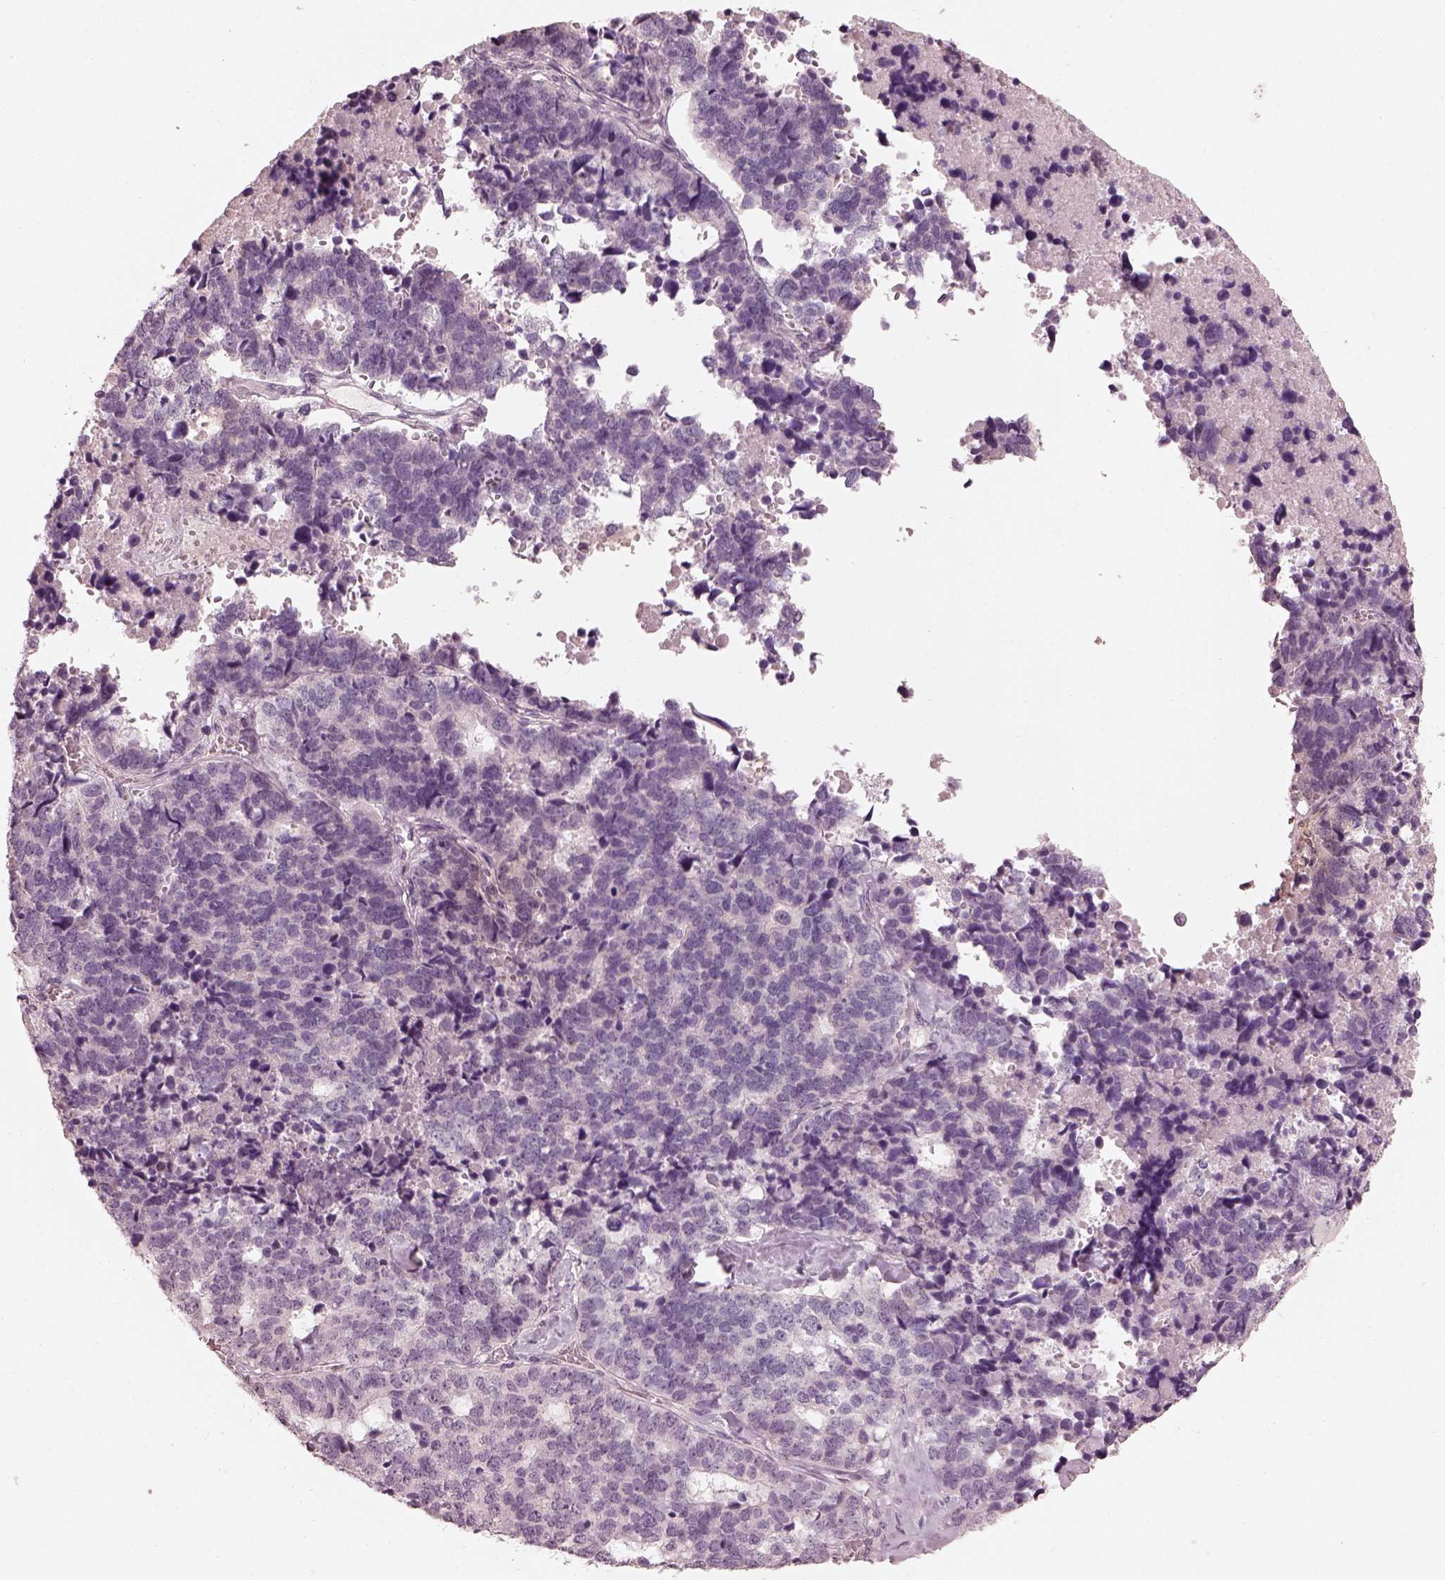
{"staining": {"intensity": "negative", "quantity": "none", "location": "none"}, "tissue": "stomach cancer", "cell_type": "Tumor cells", "image_type": "cancer", "snomed": [{"axis": "morphology", "description": "Adenocarcinoma, NOS"}, {"axis": "topography", "description": "Stomach"}], "caption": "The immunohistochemistry histopathology image has no significant expression in tumor cells of adenocarcinoma (stomach) tissue.", "gene": "OPTC", "patient": {"sex": "male", "age": 69}}